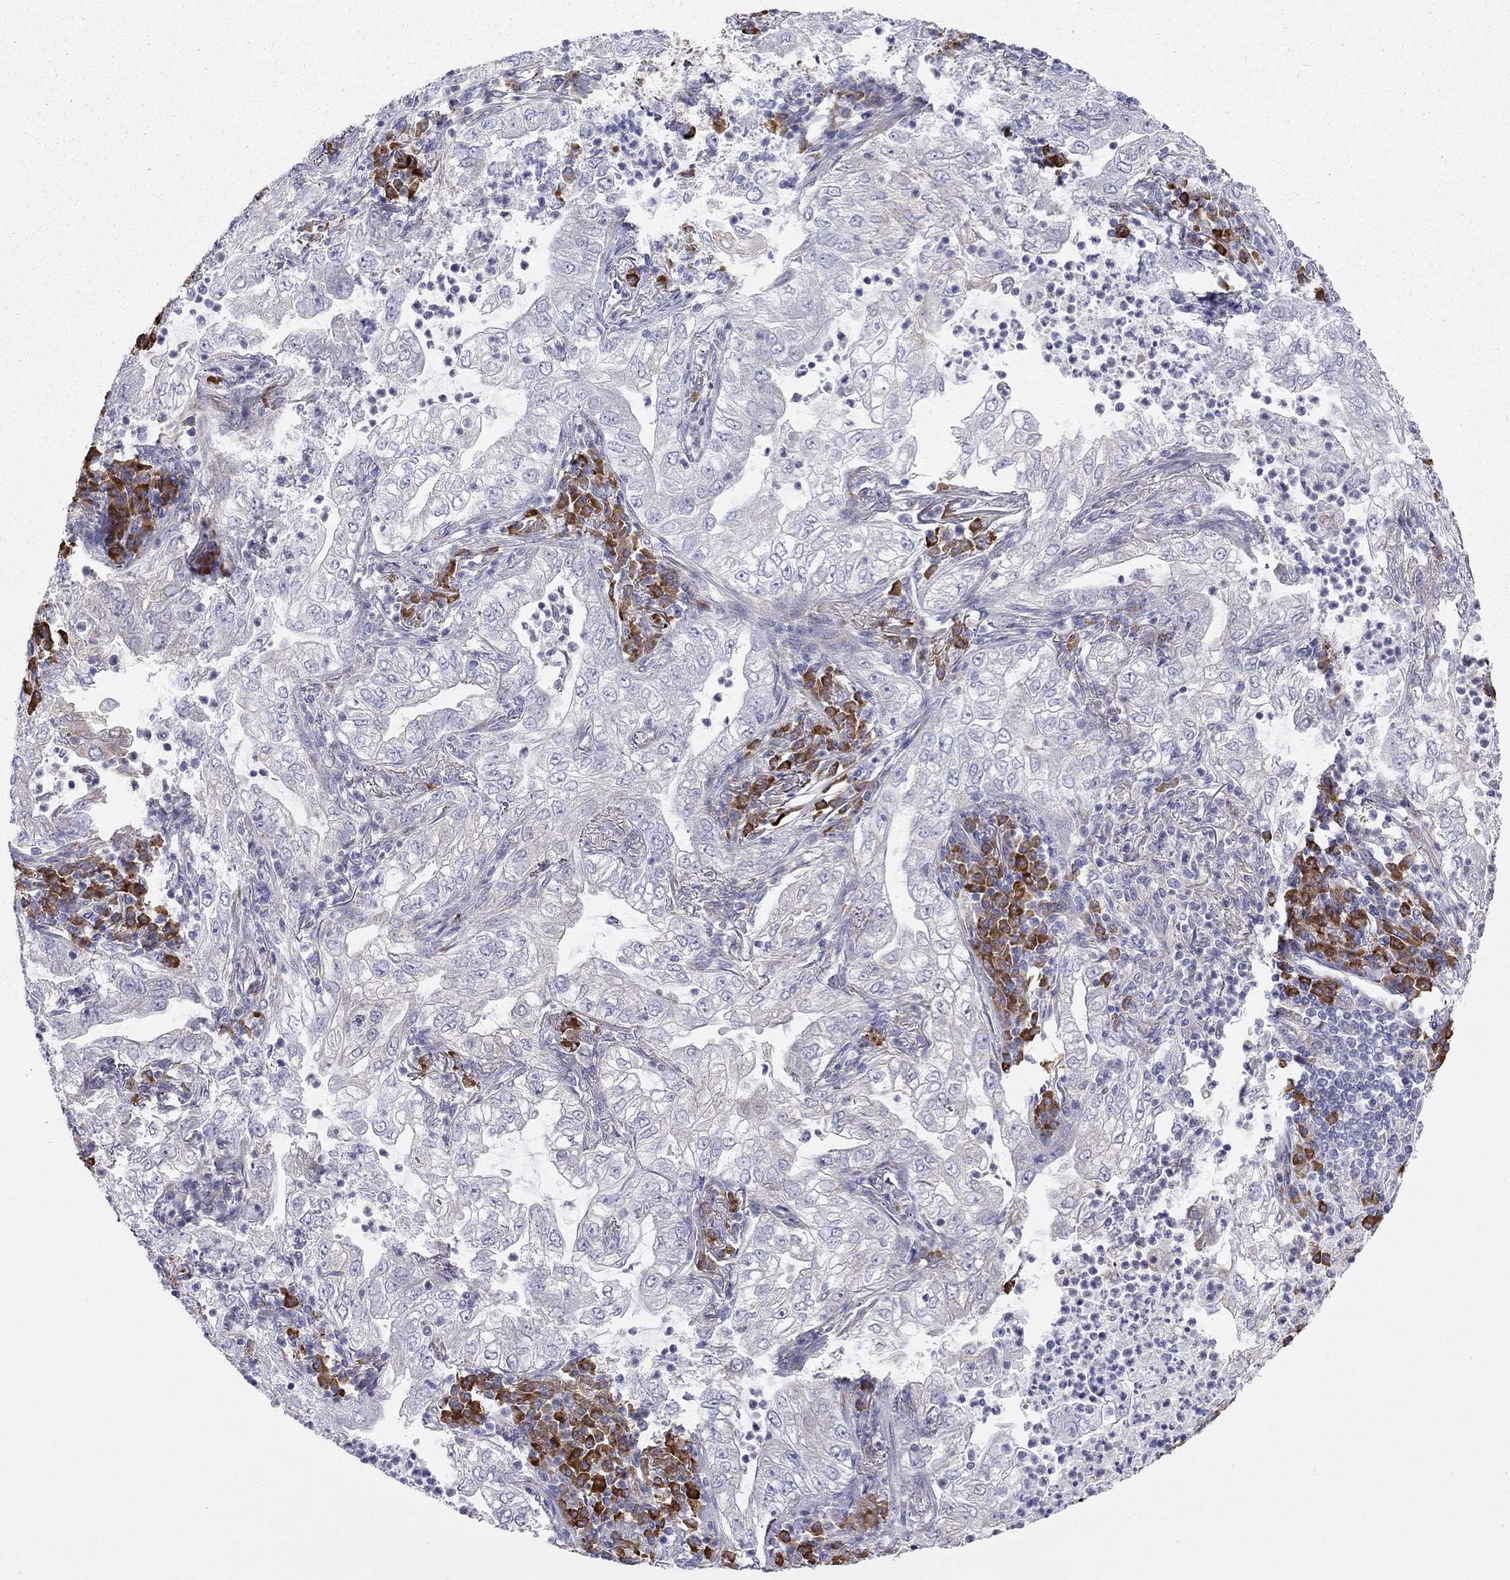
{"staining": {"intensity": "negative", "quantity": "none", "location": "none"}, "tissue": "lung cancer", "cell_type": "Tumor cells", "image_type": "cancer", "snomed": [{"axis": "morphology", "description": "Adenocarcinoma, NOS"}, {"axis": "topography", "description": "Lung"}], "caption": "This is an immunohistochemistry histopathology image of human adenocarcinoma (lung). There is no staining in tumor cells.", "gene": "LONRF2", "patient": {"sex": "female", "age": 73}}